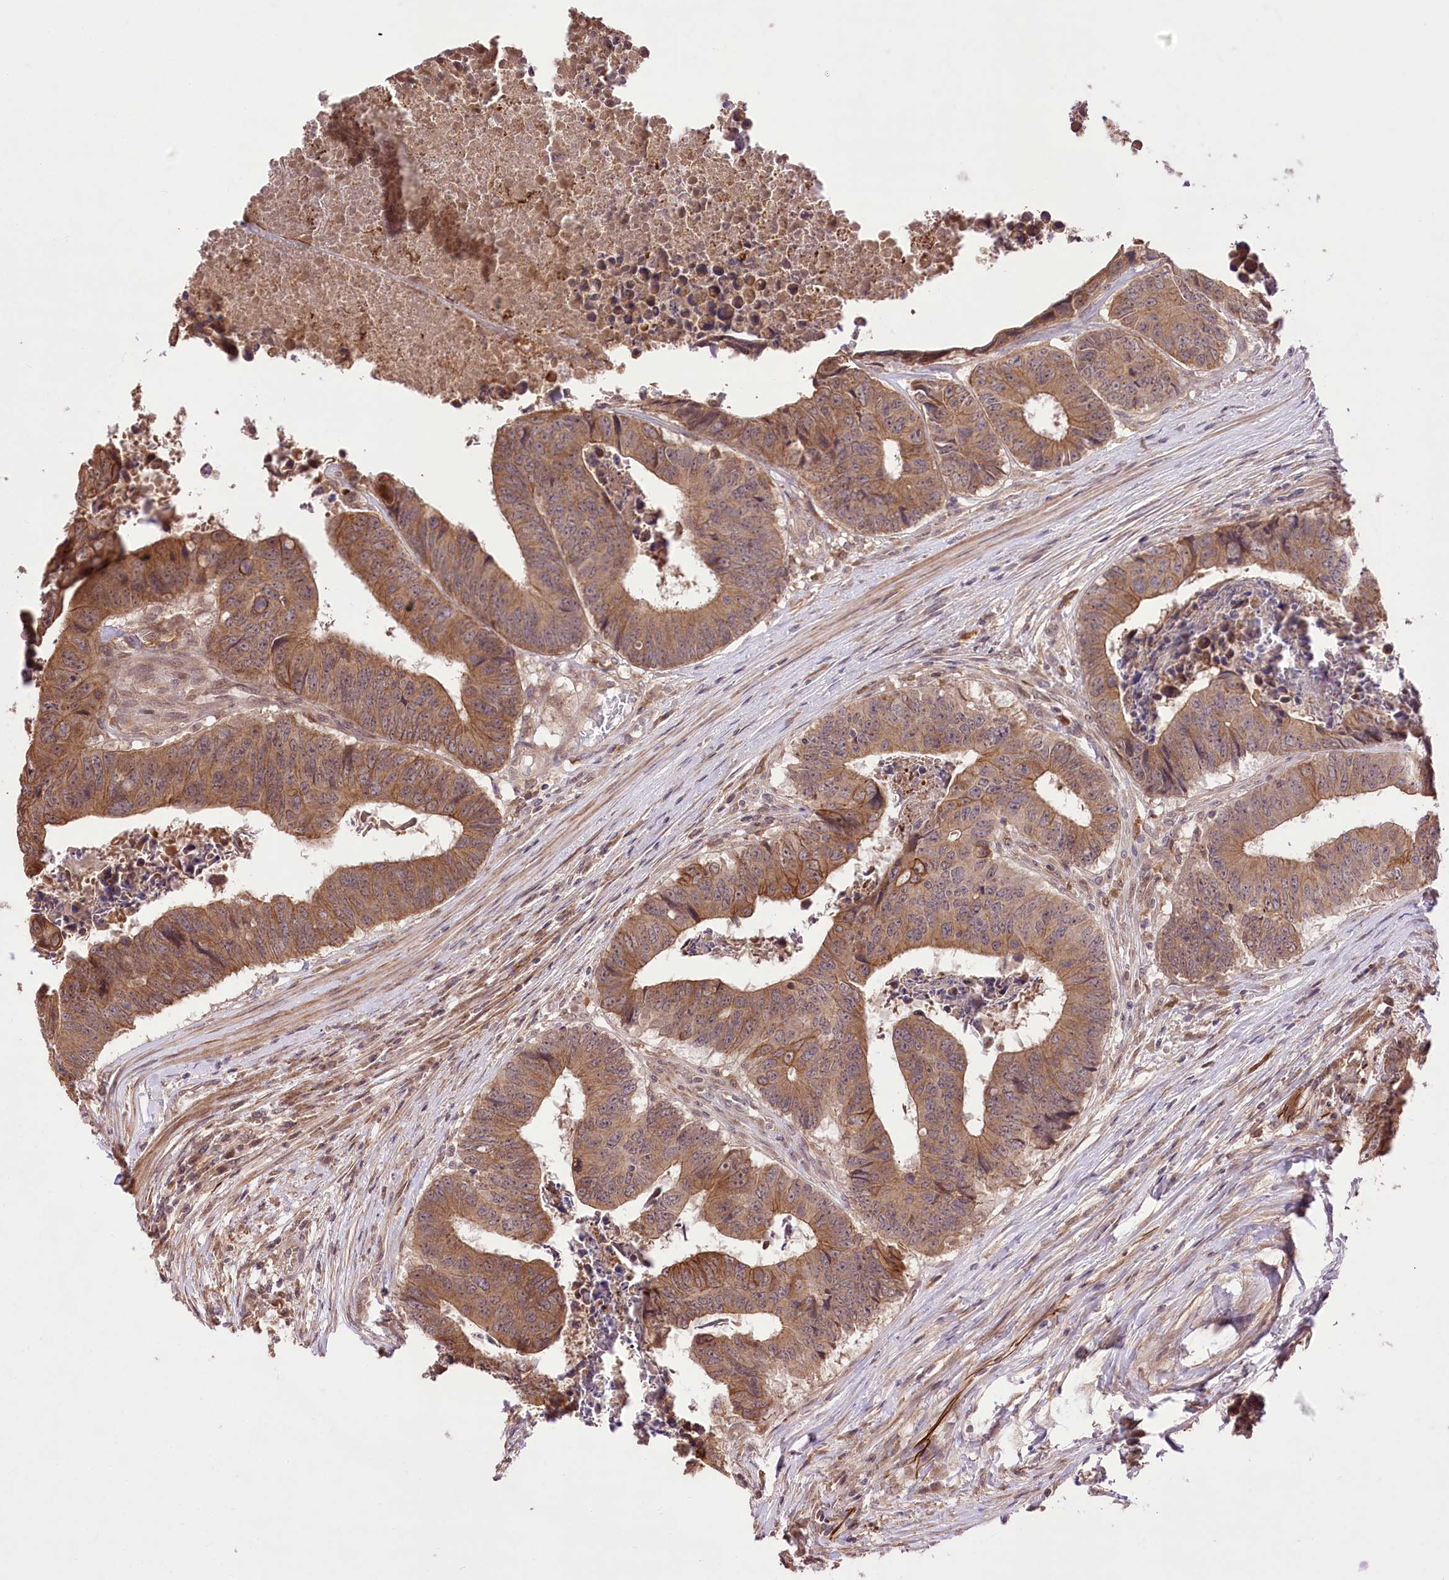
{"staining": {"intensity": "moderate", "quantity": ">75%", "location": "cytoplasmic/membranous"}, "tissue": "colorectal cancer", "cell_type": "Tumor cells", "image_type": "cancer", "snomed": [{"axis": "morphology", "description": "Adenocarcinoma, NOS"}, {"axis": "topography", "description": "Rectum"}], "caption": "Brown immunohistochemical staining in human adenocarcinoma (colorectal) exhibits moderate cytoplasmic/membranous expression in about >75% of tumor cells. The staining is performed using DAB (3,3'-diaminobenzidine) brown chromogen to label protein expression. The nuclei are counter-stained blue using hematoxylin.", "gene": "HELT", "patient": {"sex": "male", "age": 84}}